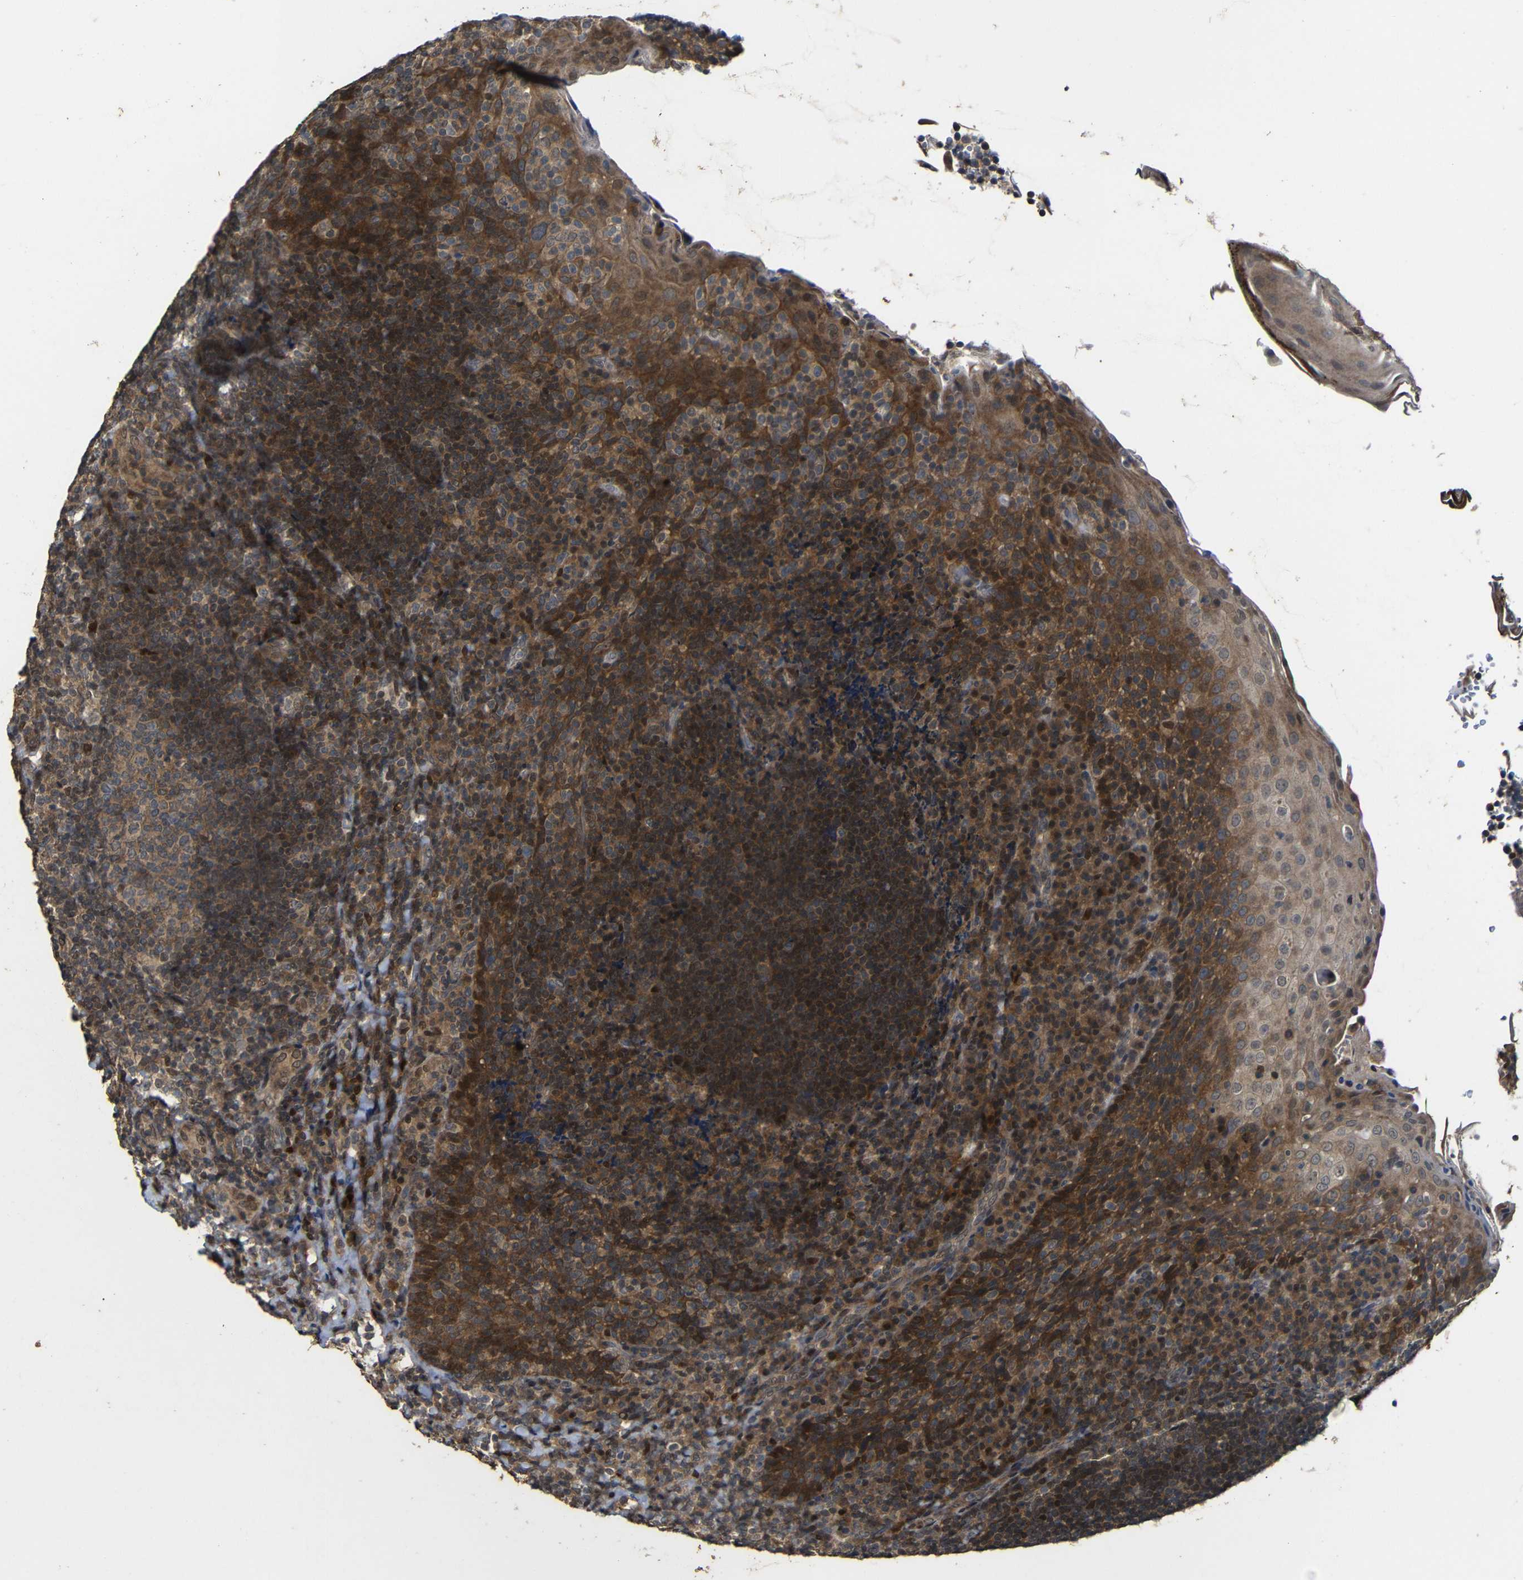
{"staining": {"intensity": "weak", "quantity": ">75%", "location": "cytoplasmic/membranous"}, "tissue": "tonsil", "cell_type": "Germinal center cells", "image_type": "normal", "snomed": [{"axis": "morphology", "description": "Normal tissue, NOS"}, {"axis": "topography", "description": "Tonsil"}], "caption": "Tonsil stained with DAB (3,3'-diaminobenzidine) immunohistochemistry (IHC) demonstrates low levels of weak cytoplasmic/membranous expression in about >75% of germinal center cells.", "gene": "ATG12", "patient": {"sex": "male", "age": 17}}